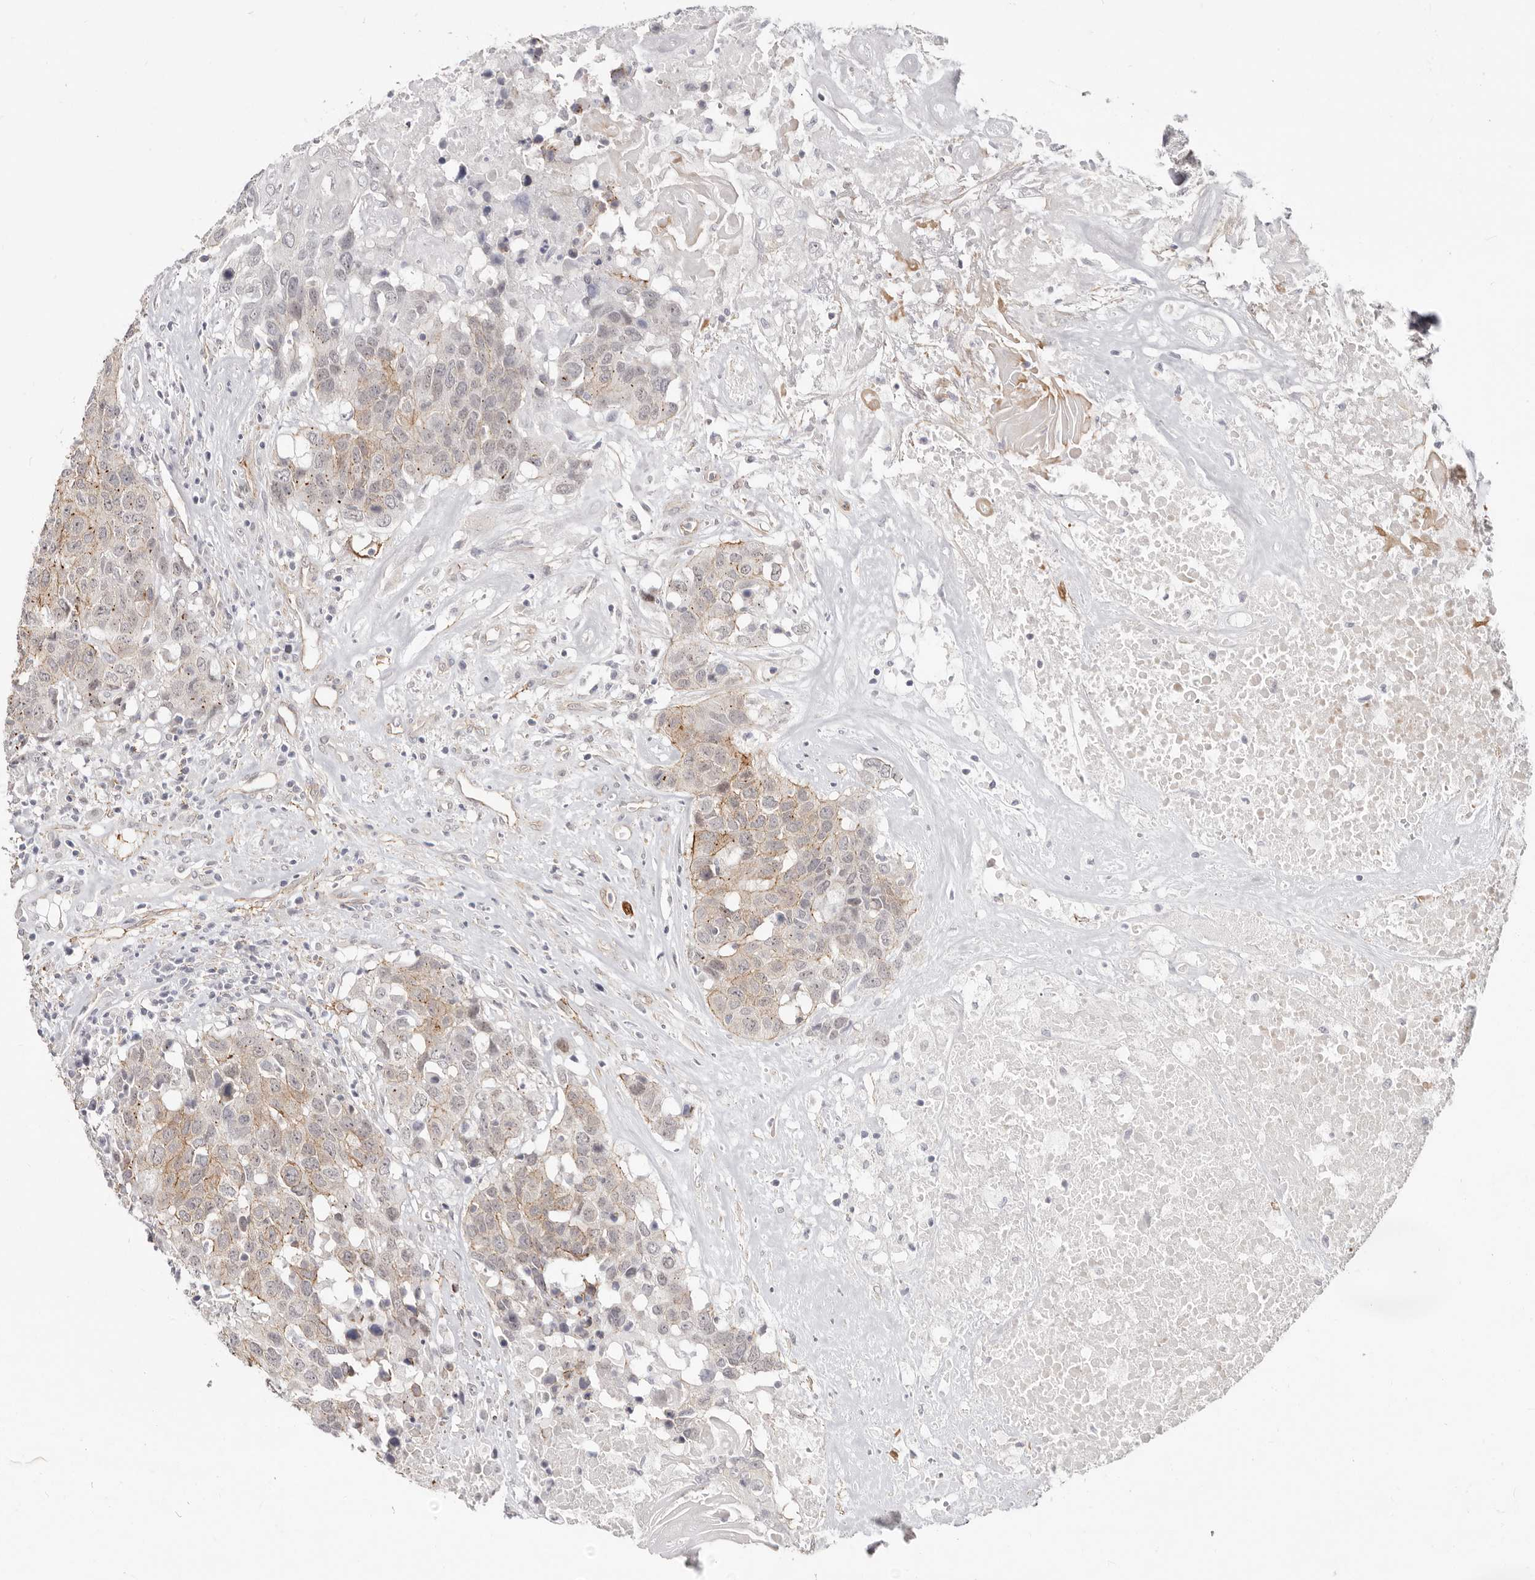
{"staining": {"intensity": "weak", "quantity": "25%-75%", "location": "cytoplasmic/membranous"}, "tissue": "head and neck cancer", "cell_type": "Tumor cells", "image_type": "cancer", "snomed": [{"axis": "morphology", "description": "Squamous cell carcinoma, NOS"}, {"axis": "topography", "description": "Head-Neck"}], "caption": "Head and neck squamous cell carcinoma stained with DAB (3,3'-diaminobenzidine) IHC demonstrates low levels of weak cytoplasmic/membranous expression in approximately 25%-75% of tumor cells.", "gene": "SZT2", "patient": {"sex": "male", "age": 66}}